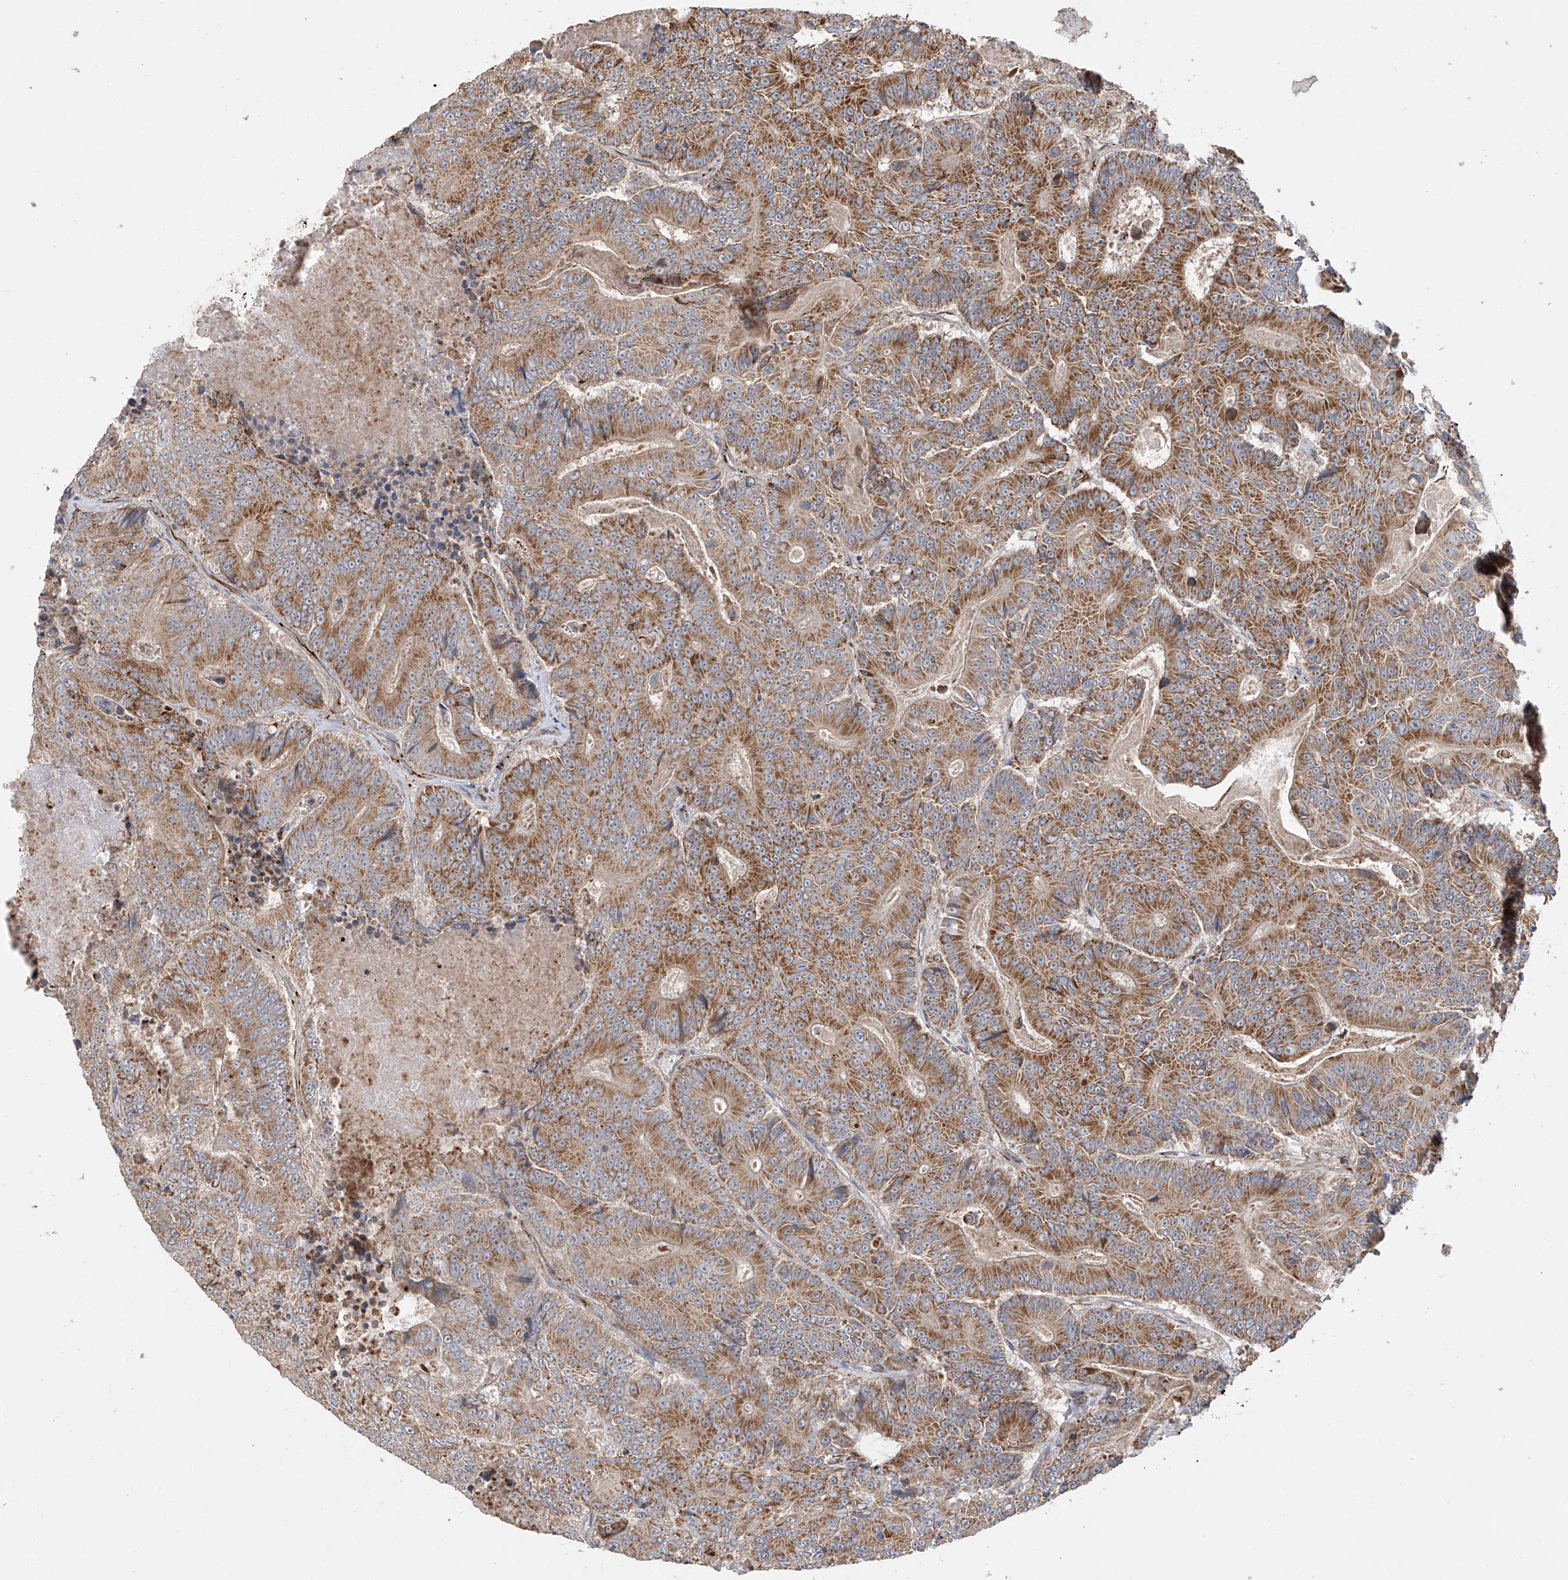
{"staining": {"intensity": "moderate", "quantity": ">75%", "location": "cytoplasmic/membranous"}, "tissue": "colorectal cancer", "cell_type": "Tumor cells", "image_type": "cancer", "snomed": [{"axis": "morphology", "description": "Adenocarcinoma, NOS"}, {"axis": "topography", "description": "Colon"}], "caption": "Colorectal cancer tissue reveals moderate cytoplasmic/membranous expression in approximately >75% of tumor cells", "gene": "DCDC2", "patient": {"sex": "male", "age": 83}}